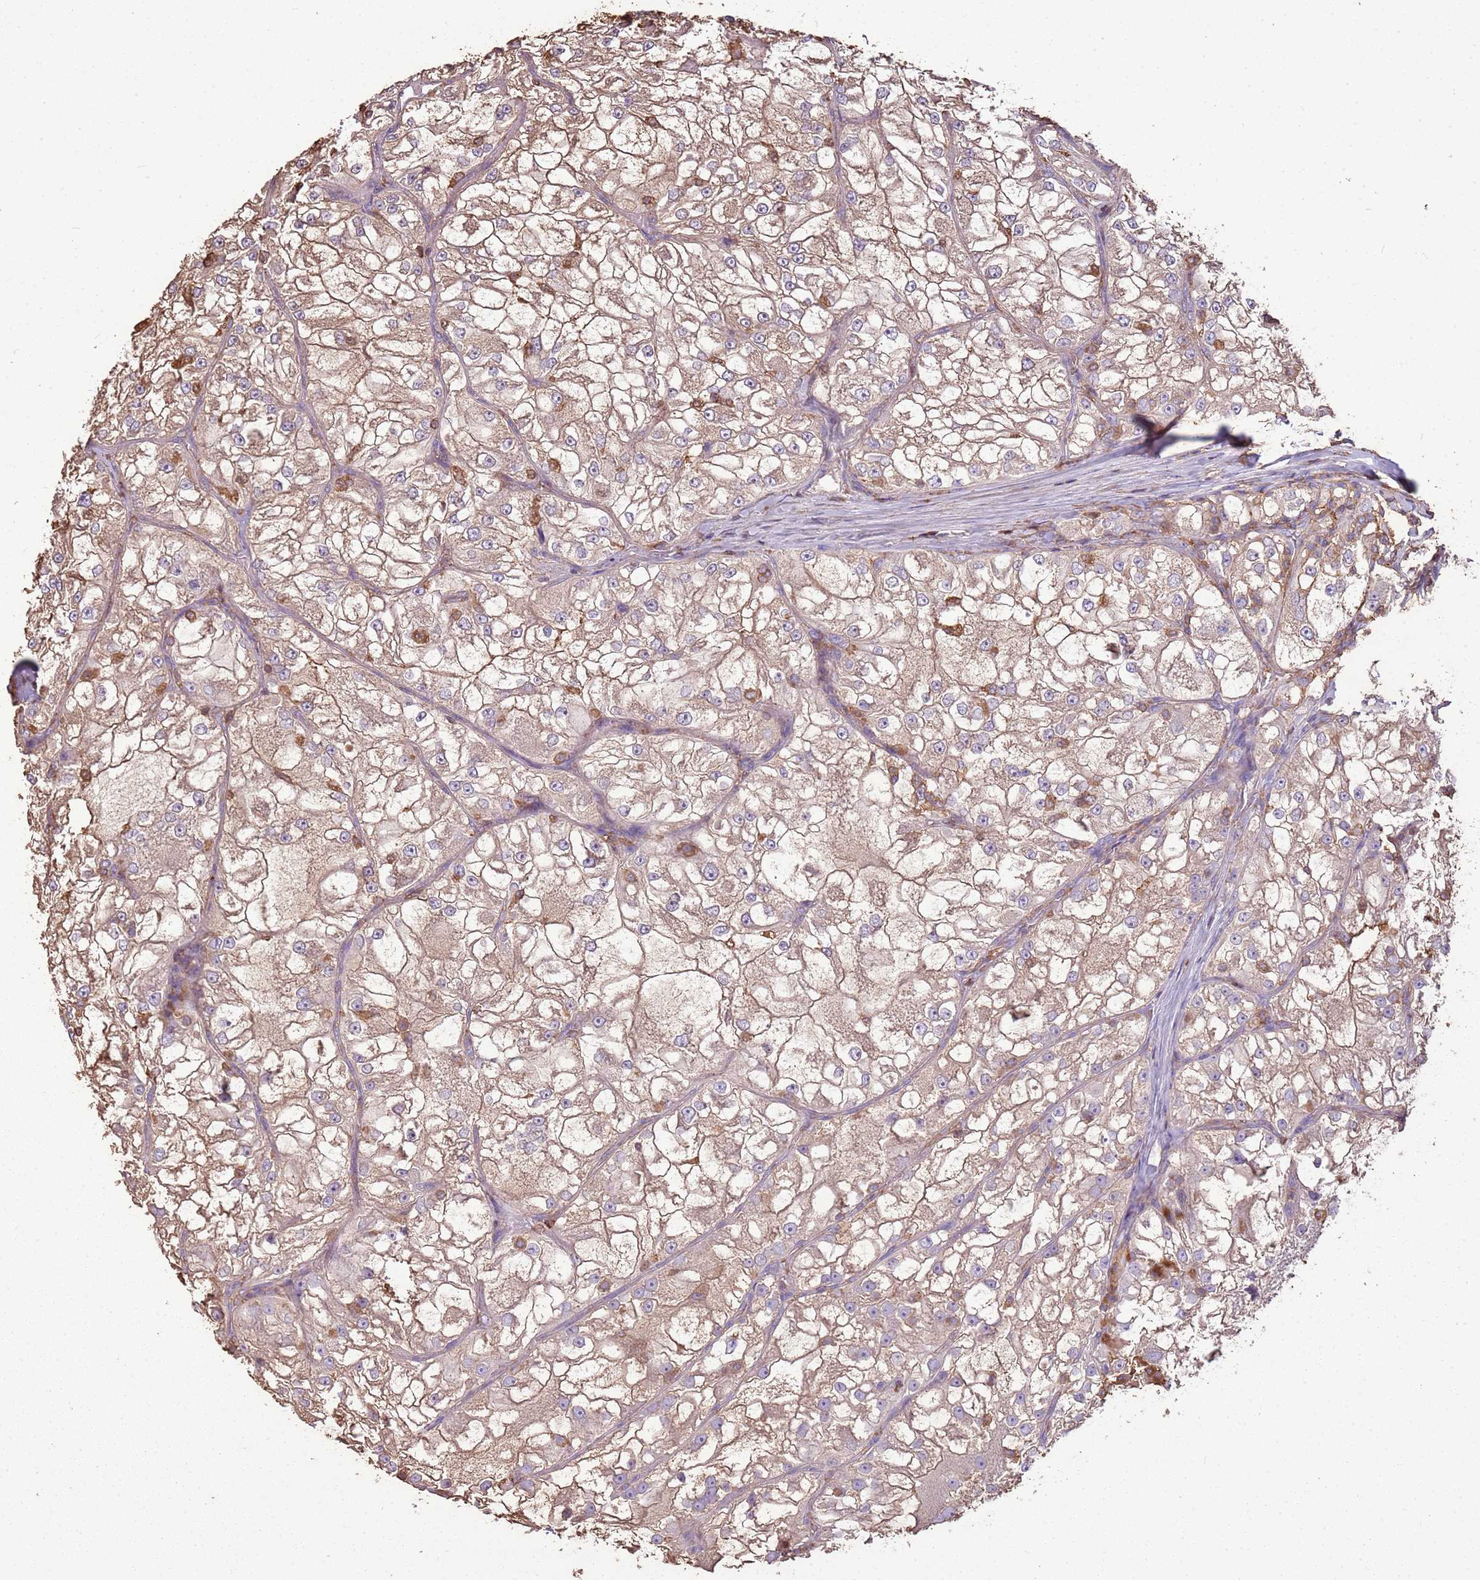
{"staining": {"intensity": "moderate", "quantity": "25%-75%", "location": "cytoplasmic/membranous"}, "tissue": "renal cancer", "cell_type": "Tumor cells", "image_type": "cancer", "snomed": [{"axis": "morphology", "description": "Adenocarcinoma, NOS"}, {"axis": "topography", "description": "Kidney"}], "caption": "A brown stain shows moderate cytoplasmic/membranous staining of a protein in adenocarcinoma (renal) tumor cells. Nuclei are stained in blue.", "gene": "ARL10", "patient": {"sex": "female", "age": 72}}